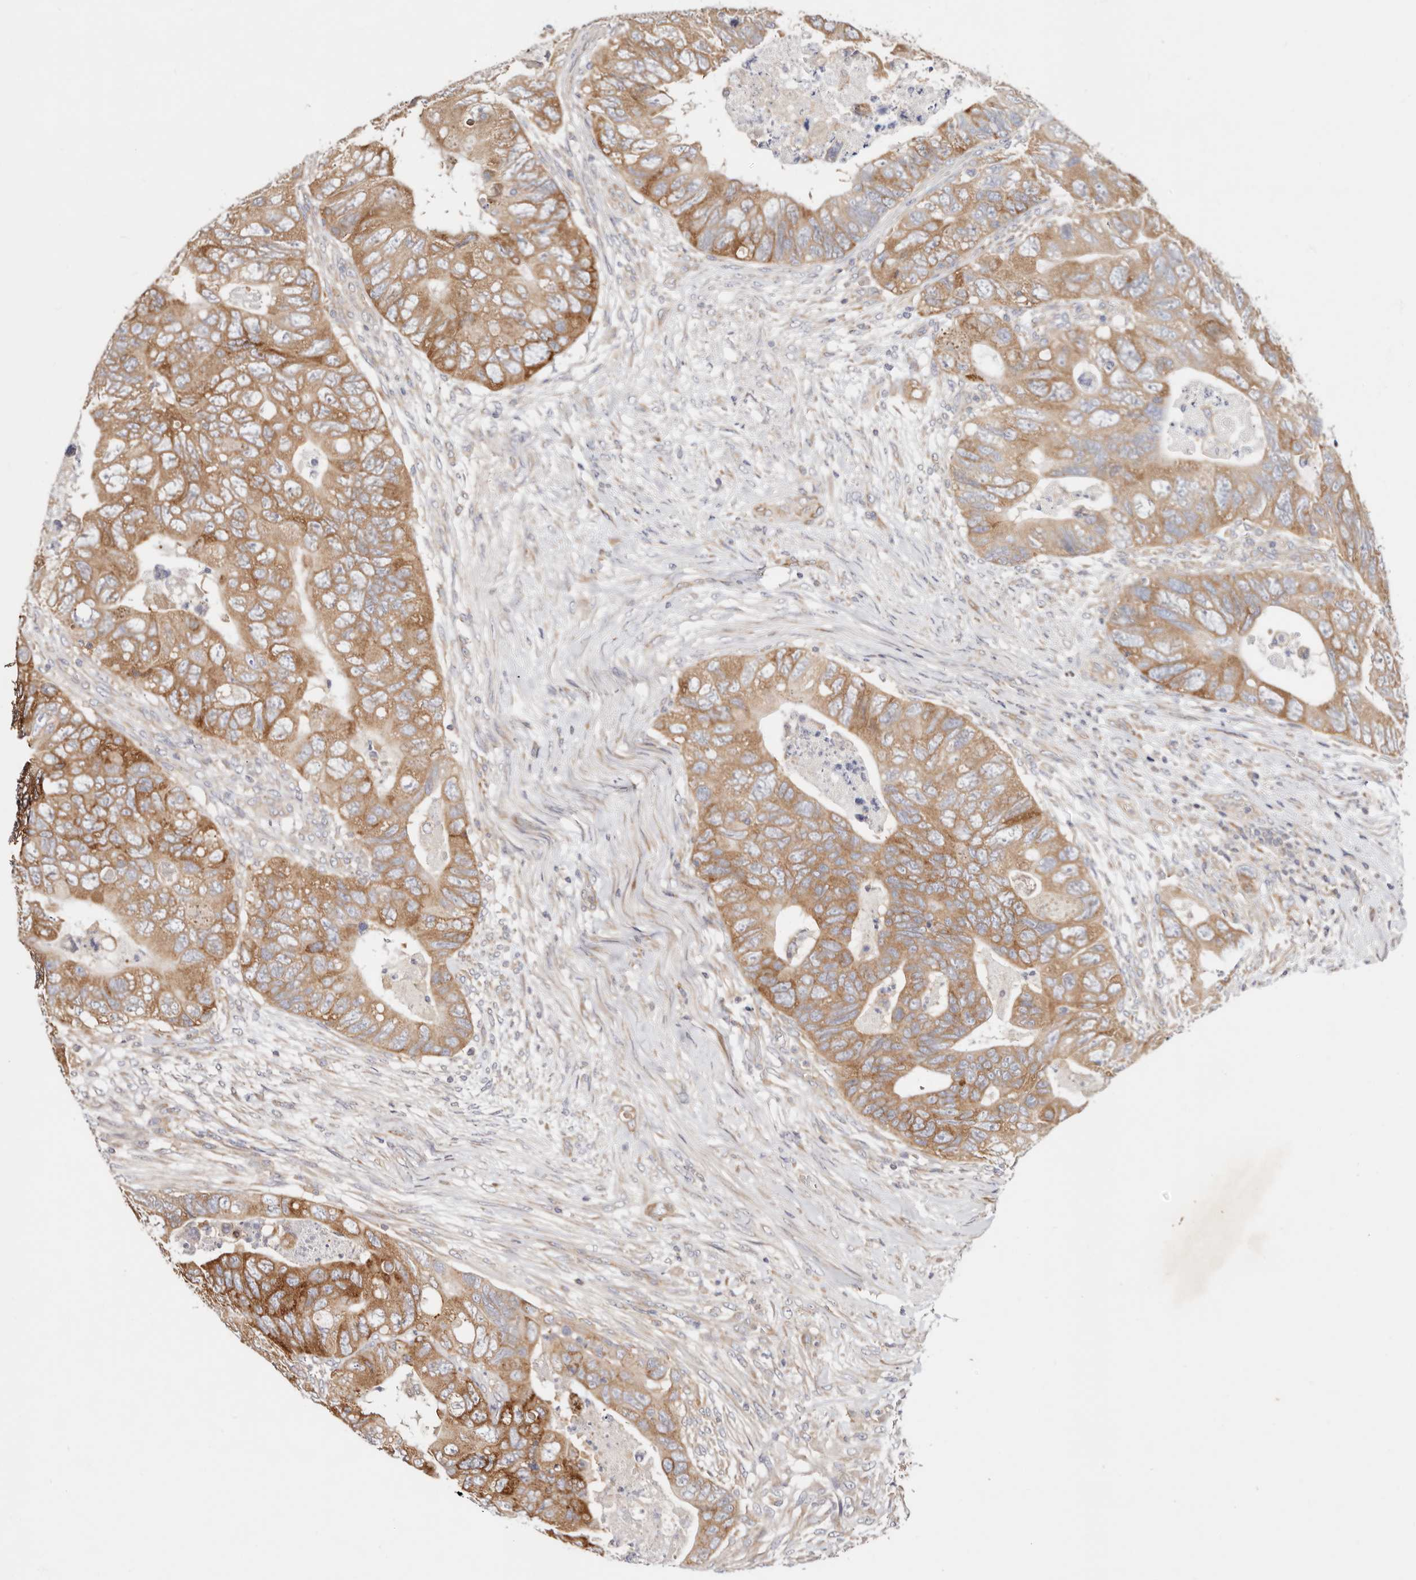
{"staining": {"intensity": "moderate", "quantity": ">75%", "location": "cytoplasmic/membranous"}, "tissue": "colorectal cancer", "cell_type": "Tumor cells", "image_type": "cancer", "snomed": [{"axis": "morphology", "description": "Adenocarcinoma, NOS"}, {"axis": "topography", "description": "Rectum"}], "caption": "Brown immunohistochemical staining in human adenocarcinoma (colorectal) exhibits moderate cytoplasmic/membranous staining in approximately >75% of tumor cells.", "gene": "GNA13", "patient": {"sex": "male", "age": 63}}